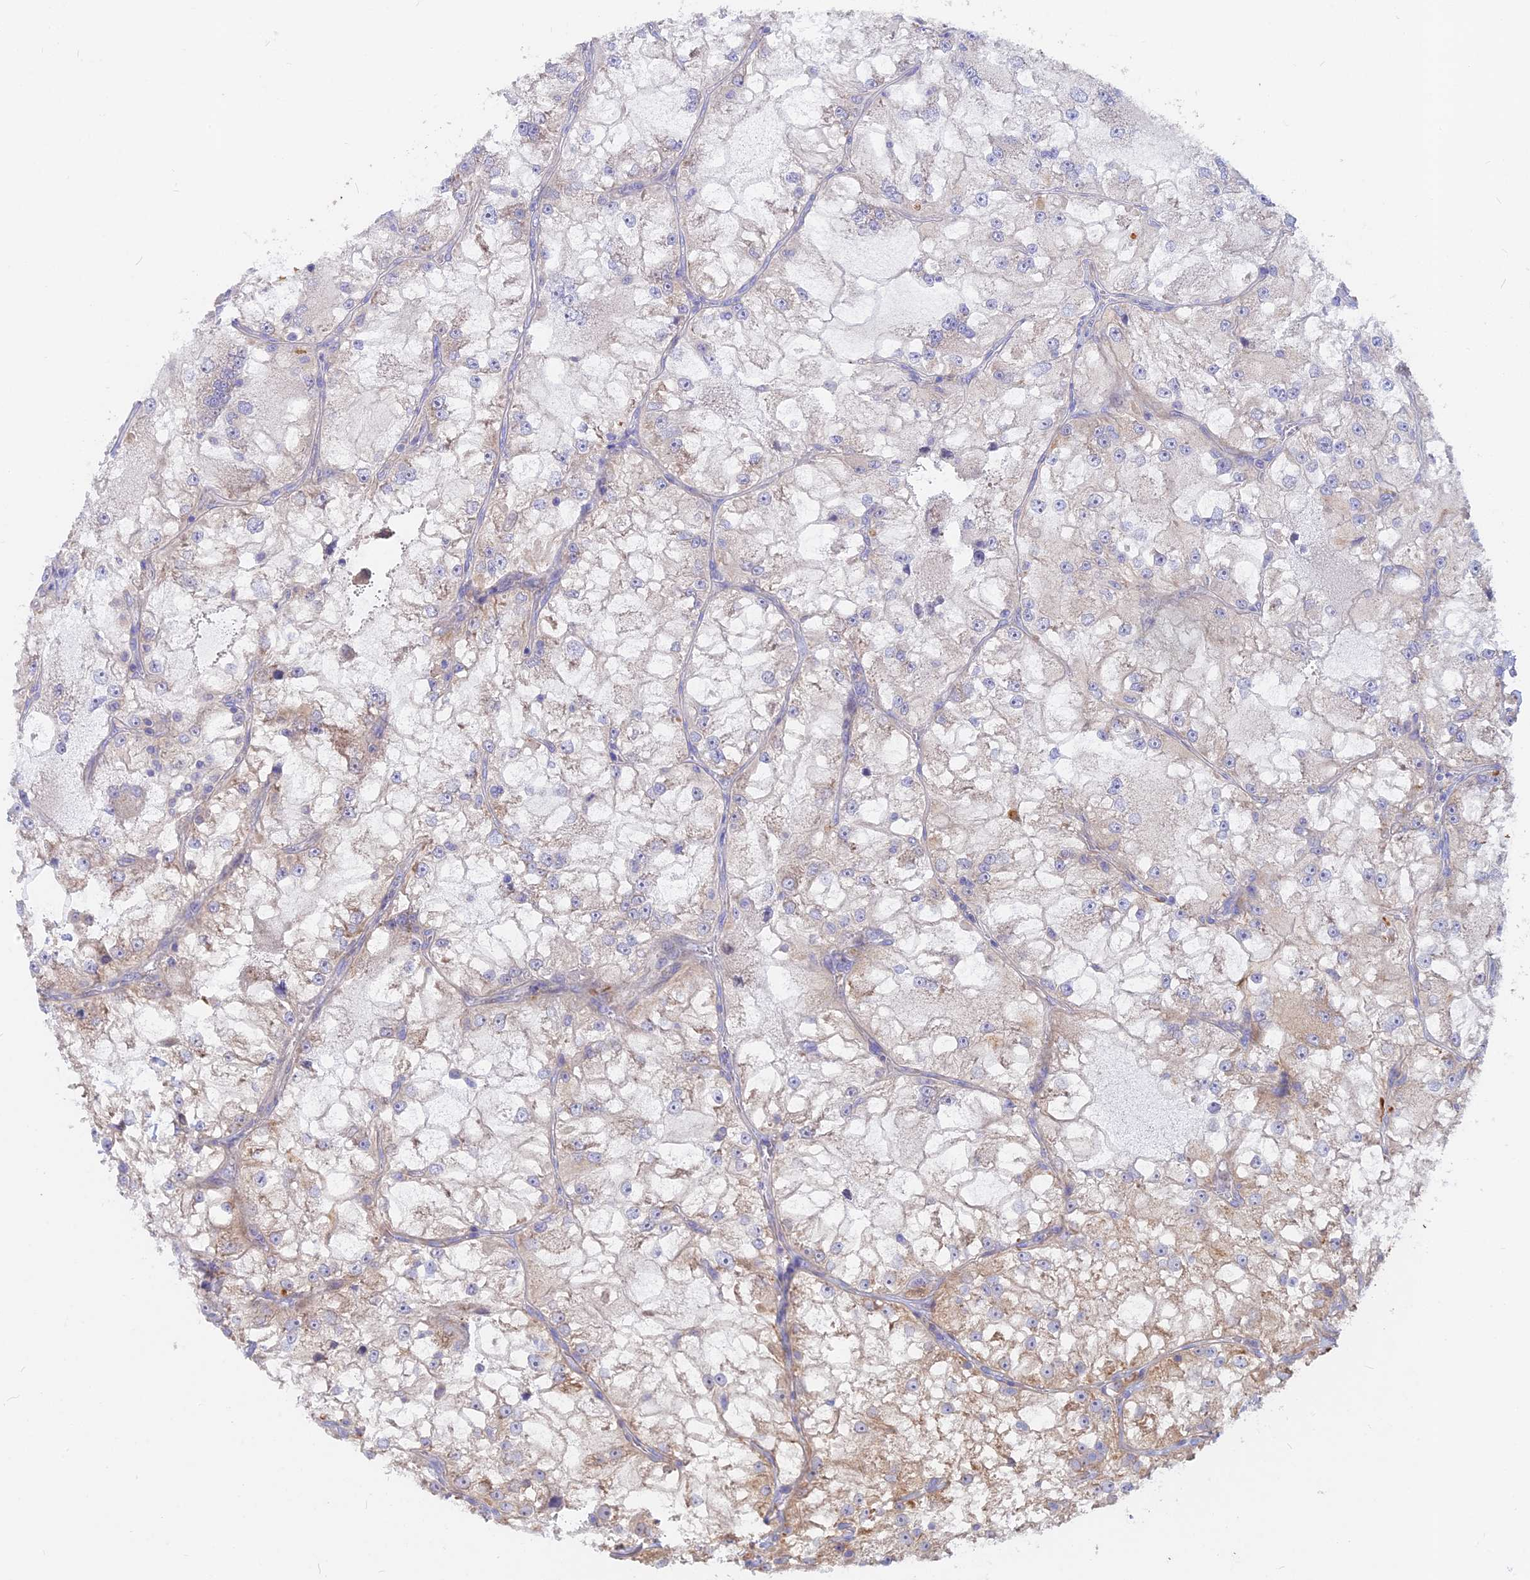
{"staining": {"intensity": "weak", "quantity": "<25%", "location": "cytoplasmic/membranous"}, "tissue": "renal cancer", "cell_type": "Tumor cells", "image_type": "cancer", "snomed": [{"axis": "morphology", "description": "Adenocarcinoma, NOS"}, {"axis": "topography", "description": "Kidney"}], "caption": "This is an IHC histopathology image of human renal cancer. There is no positivity in tumor cells.", "gene": "DENND2D", "patient": {"sex": "female", "age": 72}}